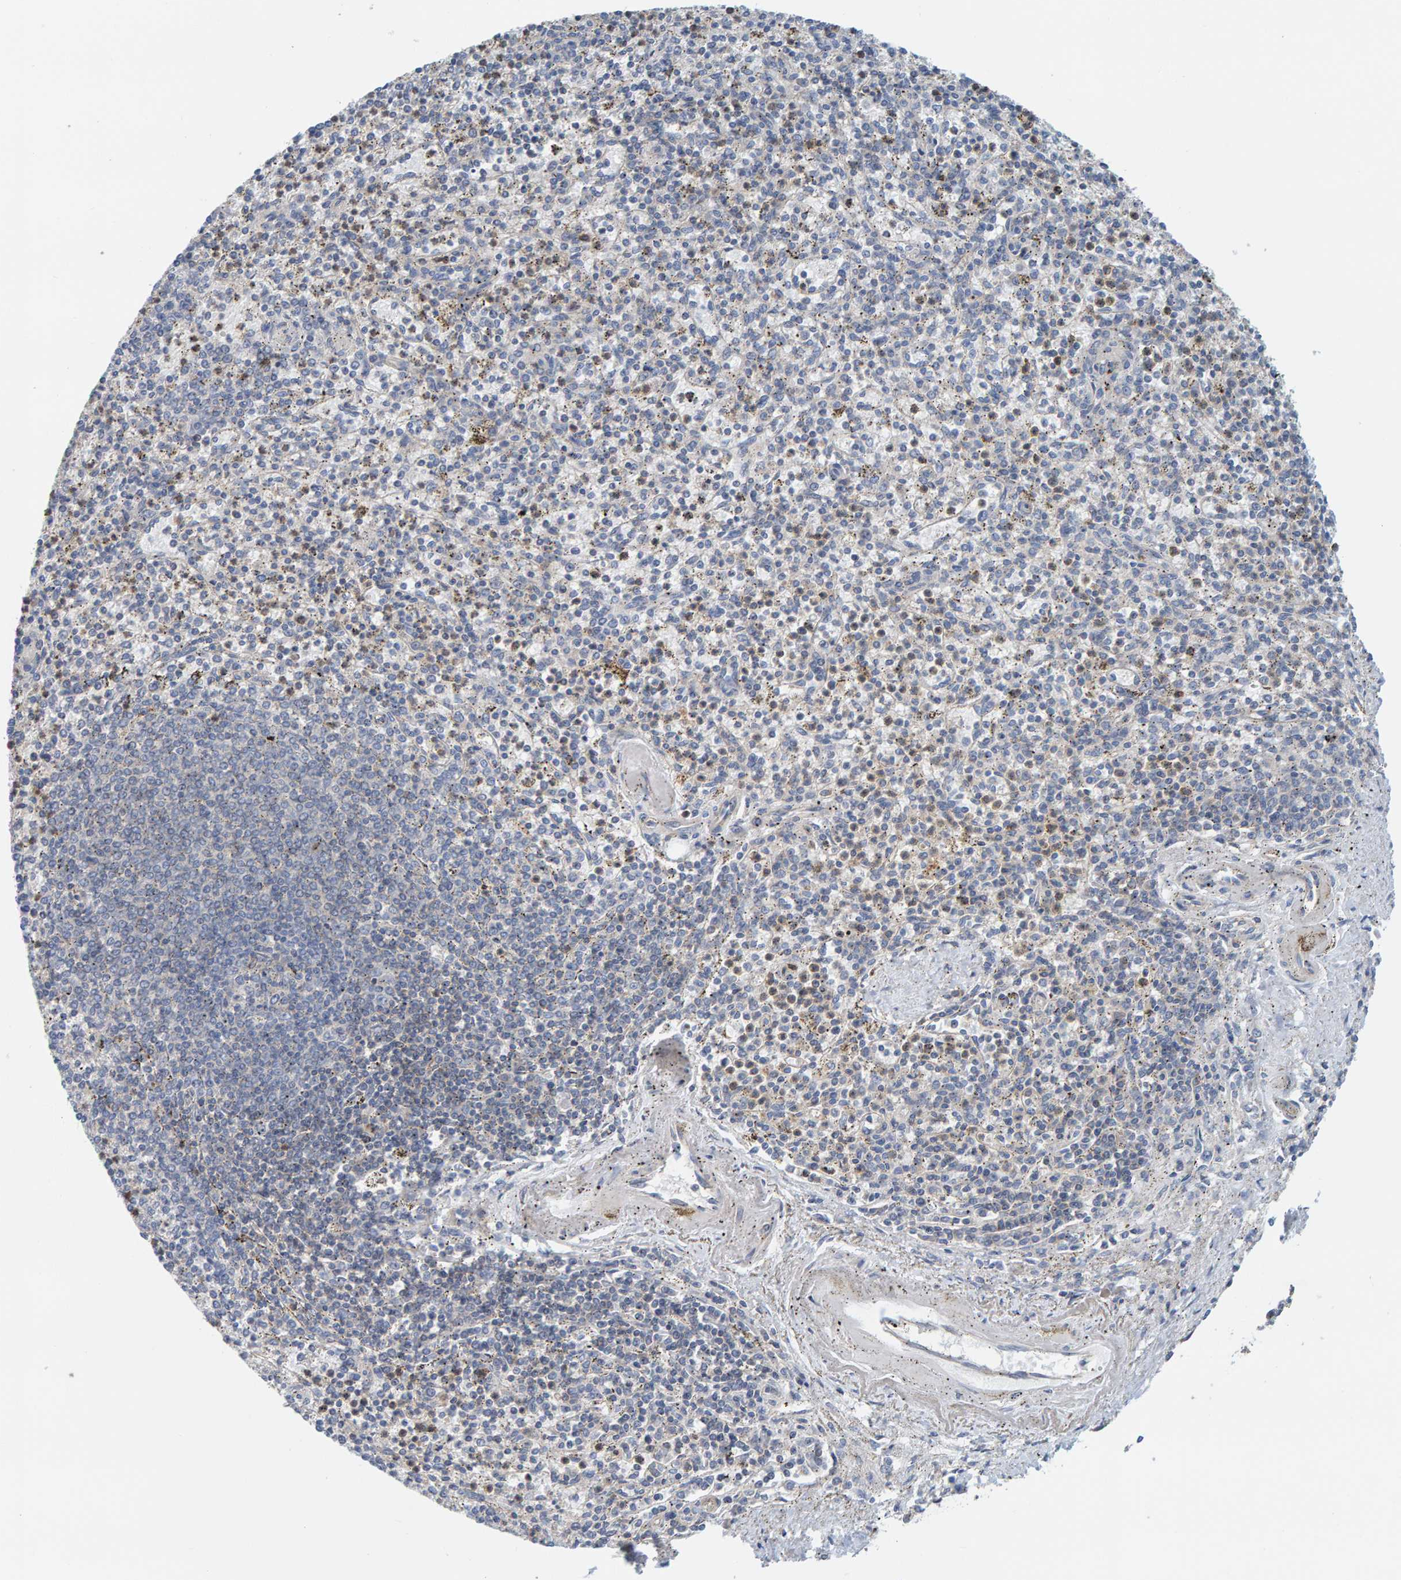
{"staining": {"intensity": "weak", "quantity": "25%-75%", "location": "cytoplasmic/membranous"}, "tissue": "spleen", "cell_type": "Cells in red pulp", "image_type": "normal", "snomed": [{"axis": "morphology", "description": "Normal tissue, NOS"}, {"axis": "topography", "description": "Spleen"}], "caption": "Immunohistochemical staining of benign spleen demonstrates 25%-75% levels of weak cytoplasmic/membranous protein expression in approximately 25%-75% of cells in red pulp. (Stains: DAB (3,3'-diaminobenzidine) in brown, nuclei in blue, Microscopy: brightfield microscopy at high magnification).", "gene": "CCM2", "patient": {"sex": "male", "age": 72}}